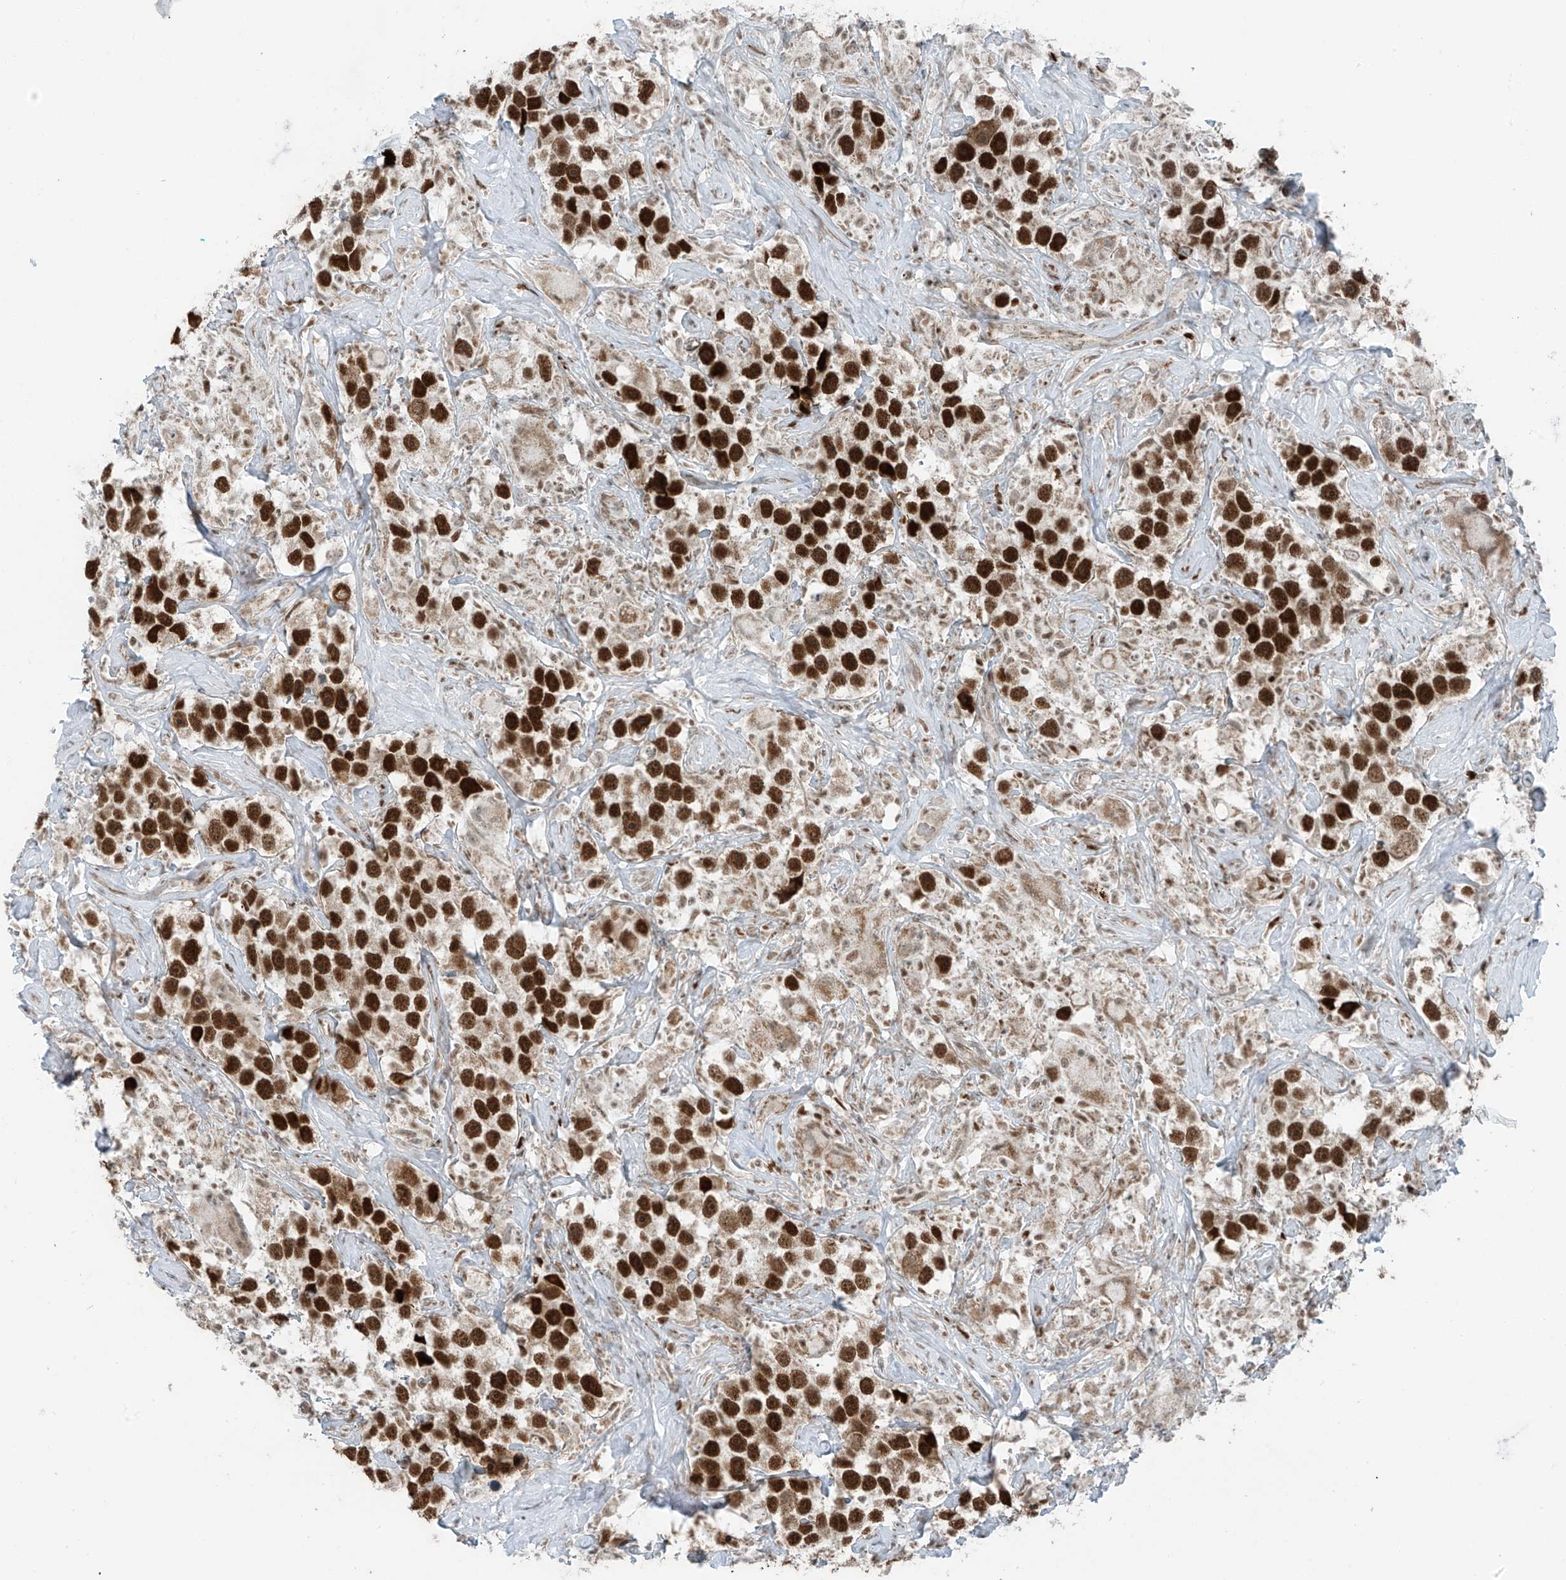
{"staining": {"intensity": "strong", "quantity": ">75%", "location": "nuclear"}, "tissue": "testis cancer", "cell_type": "Tumor cells", "image_type": "cancer", "snomed": [{"axis": "morphology", "description": "Seminoma, NOS"}, {"axis": "topography", "description": "Testis"}], "caption": "Testis cancer stained with DAB immunohistochemistry (IHC) demonstrates high levels of strong nuclear expression in approximately >75% of tumor cells.", "gene": "WRNIP1", "patient": {"sex": "male", "age": 49}}